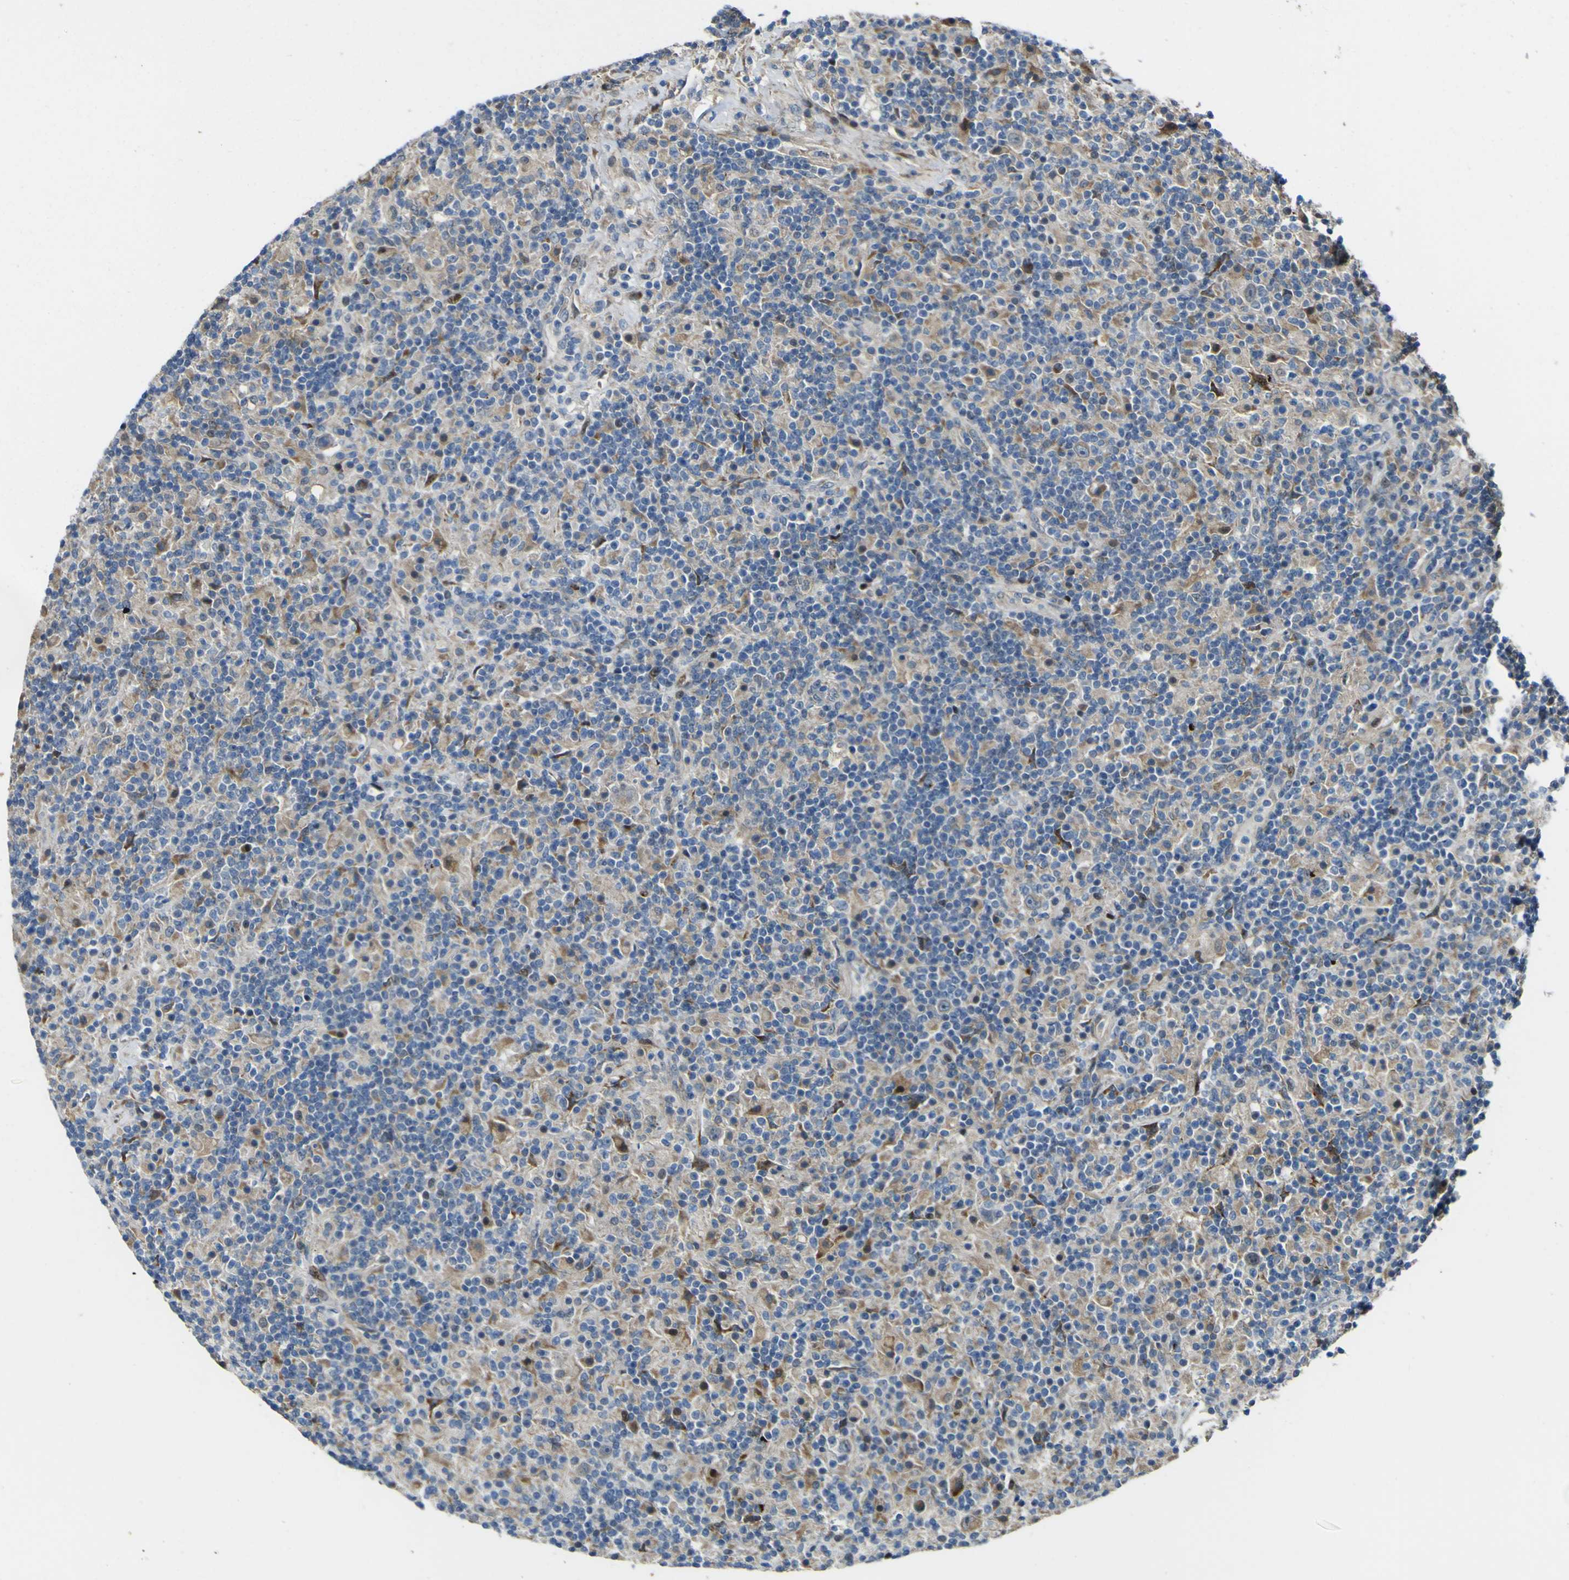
{"staining": {"intensity": "weak", "quantity": ">75%", "location": "cytoplasmic/membranous"}, "tissue": "lymphoma", "cell_type": "Tumor cells", "image_type": "cancer", "snomed": [{"axis": "morphology", "description": "Hodgkin's disease, NOS"}, {"axis": "topography", "description": "Lymph node"}], "caption": "This is an image of immunohistochemistry (IHC) staining of Hodgkin's disease, which shows weak positivity in the cytoplasmic/membranous of tumor cells.", "gene": "LBHD1", "patient": {"sex": "male", "age": 70}}